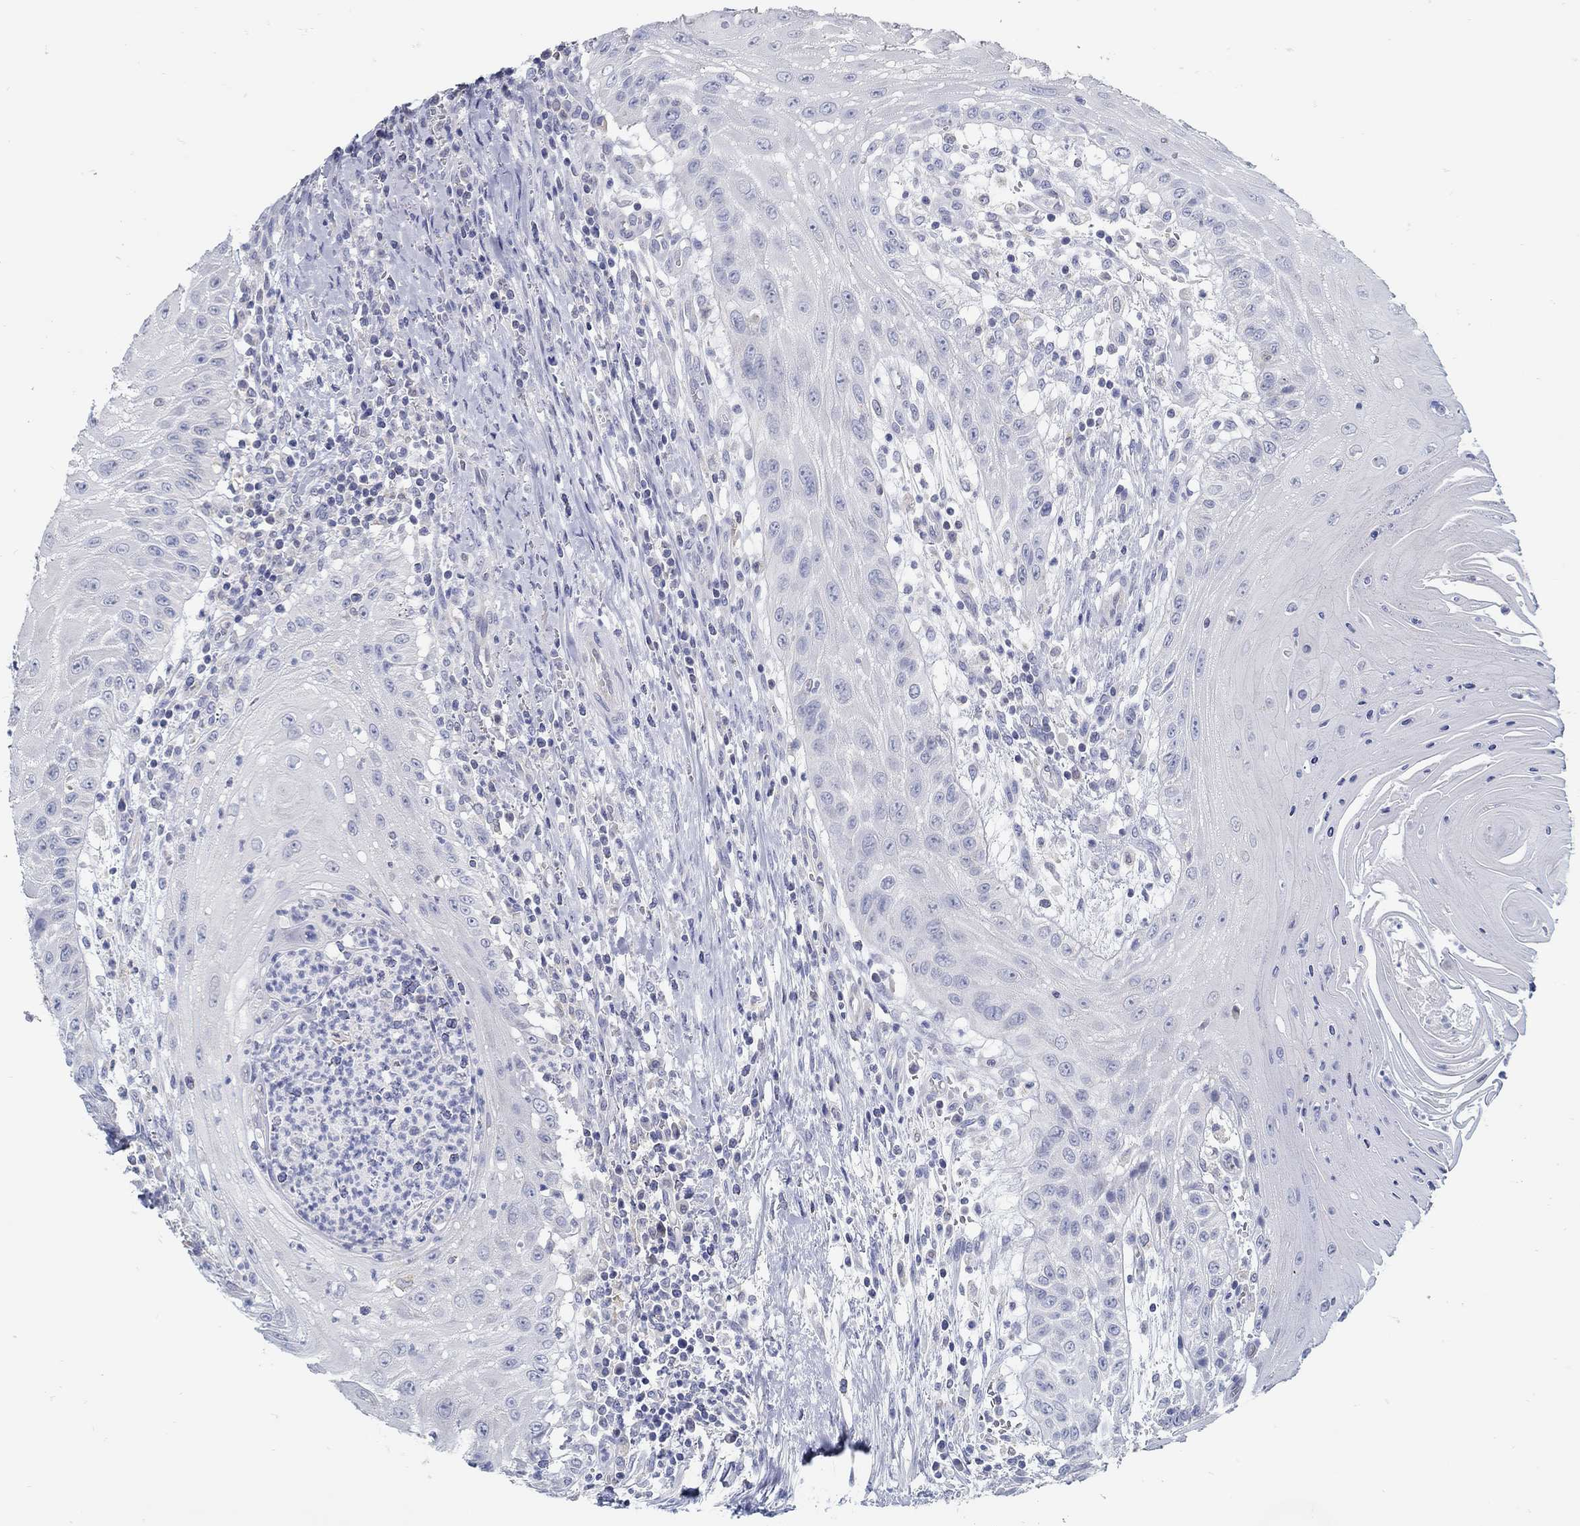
{"staining": {"intensity": "negative", "quantity": "none", "location": "none"}, "tissue": "head and neck cancer", "cell_type": "Tumor cells", "image_type": "cancer", "snomed": [{"axis": "morphology", "description": "Squamous cell carcinoma, NOS"}, {"axis": "topography", "description": "Oral tissue"}, {"axis": "topography", "description": "Head-Neck"}], "caption": "DAB immunohistochemical staining of human head and neck cancer demonstrates no significant expression in tumor cells.", "gene": "ZFAND4", "patient": {"sex": "male", "age": 58}}